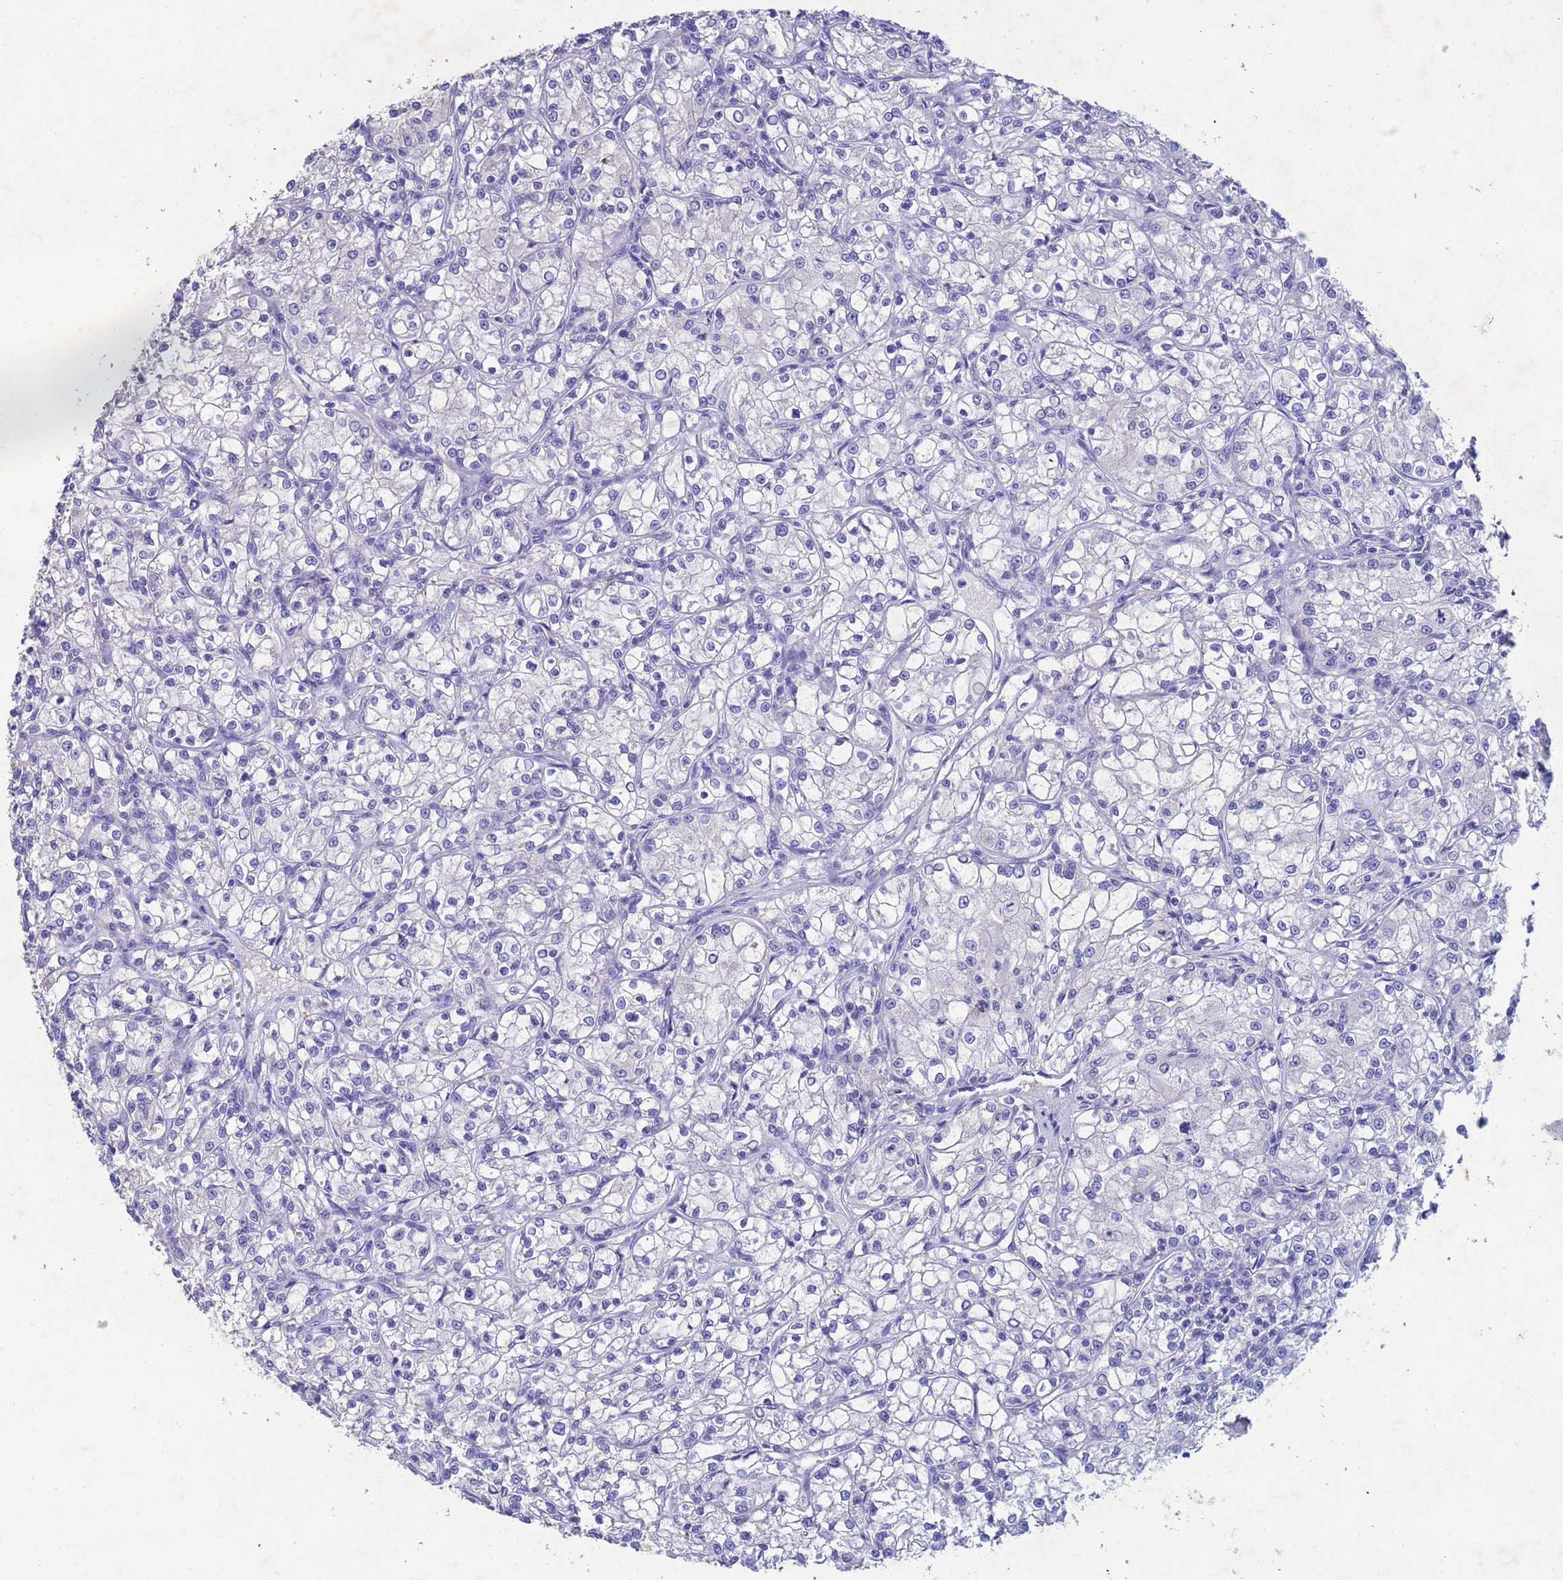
{"staining": {"intensity": "negative", "quantity": "none", "location": "none"}, "tissue": "renal cancer", "cell_type": "Tumor cells", "image_type": "cancer", "snomed": [{"axis": "morphology", "description": "Adenocarcinoma, NOS"}, {"axis": "topography", "description": "Kidney"}], "caption": "A micrograph of human adenocarcinoma (renal) is negative for staining in tumor cells.", "gene": "CSTB", "patient": {"sex": "female", "age": 59}}